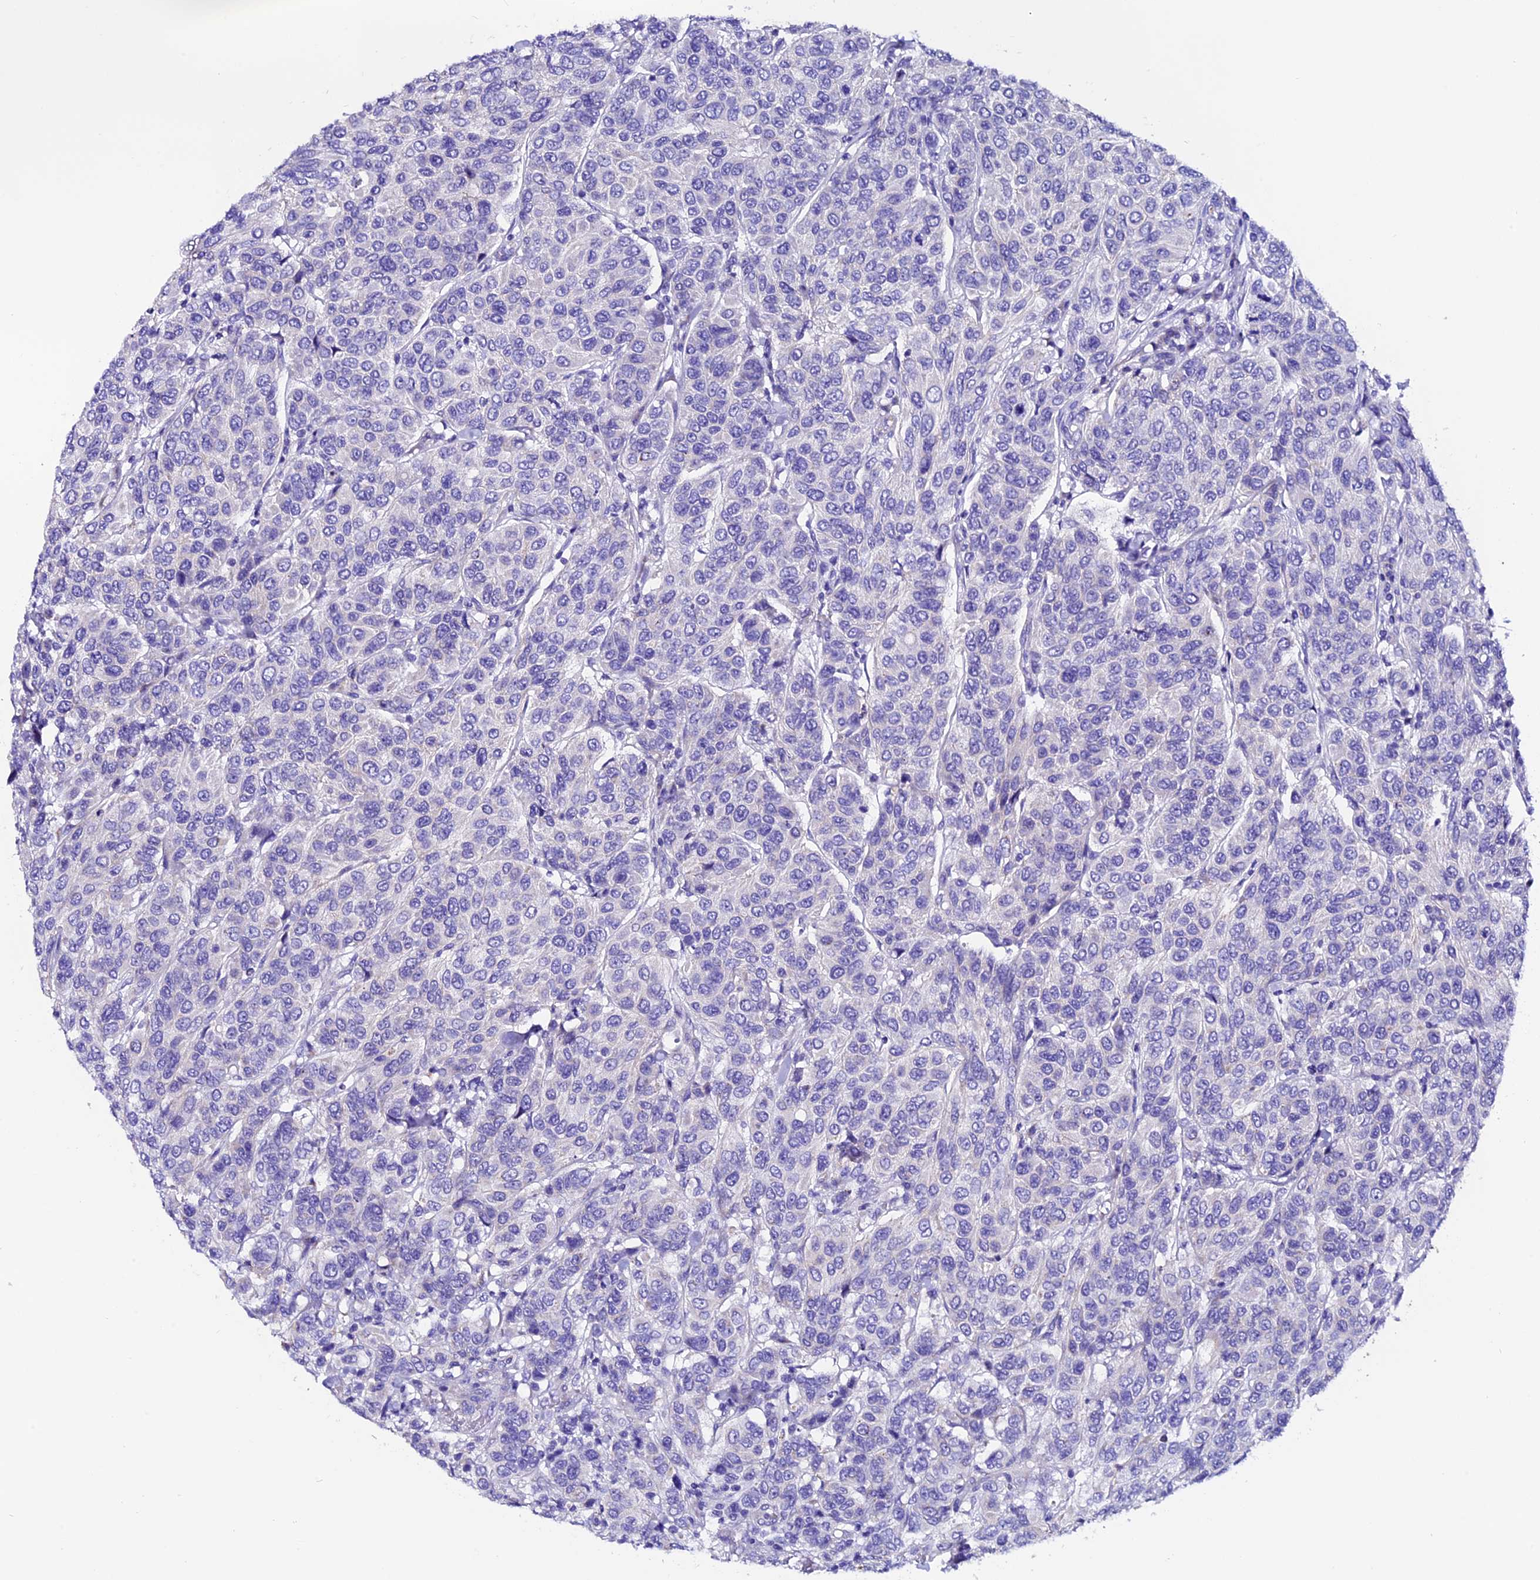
{"staining": {"intensity": "negative", "quantity": "none", "location": "none"}, "tissue": "breast cancer", "cell_type": "Tumor cells", "image_type": "cancer", "snomed": [{"axis": "morphology", "description": "Duct carcinoma"}, {"axis": "topography", "description": "Breast"}], "caption": "Tumor cells show no significant expression in breast invasive ductal carcinoma. (Immunohistochemistry, brightfield microscopy, high magnification).", "gene": "COMTD1", "patient": {"sex": "female", "age": 55}}